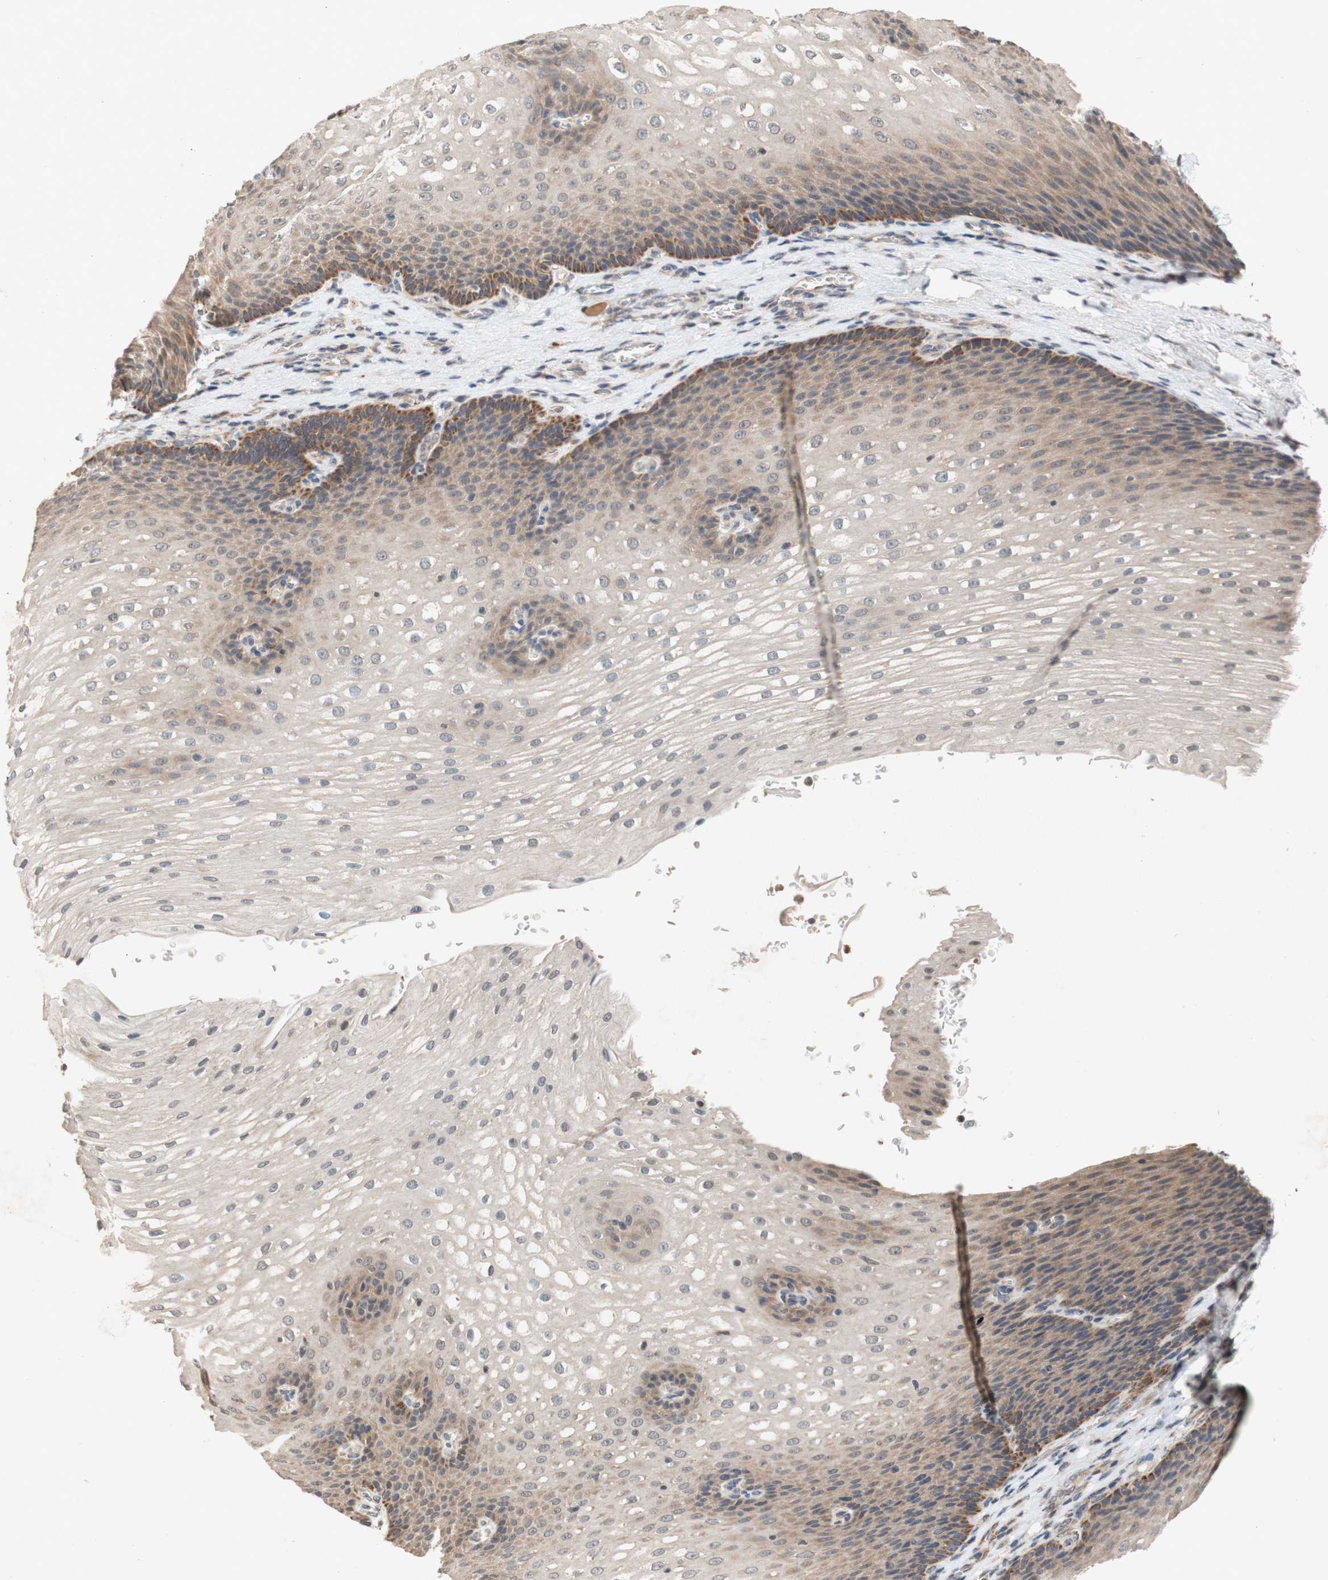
{"staining": {"intensity": "moderate", "quantity": ">75%", "location": "cytoplasmic/membranous,nuclear"}, "tissue": "esophagus", "cell_type": "Squamous epithelial cells", "image_type": "normal", "snomed": [{"axis": "morphology", "description": "Normal tissue, NOS"}, {"axis": "topography", "description": "Esophagus"}], "caption": "IHC (DAB (3,3'-diaminobenzidine)) staining of benign human esophagus exhibits moderate cytoplasmic/membranous,nuclear protein expression in approximately >75% of squamous epithelial cells.", "gene": "PIN1", "patient": {"sex": "male", "age": 48}}